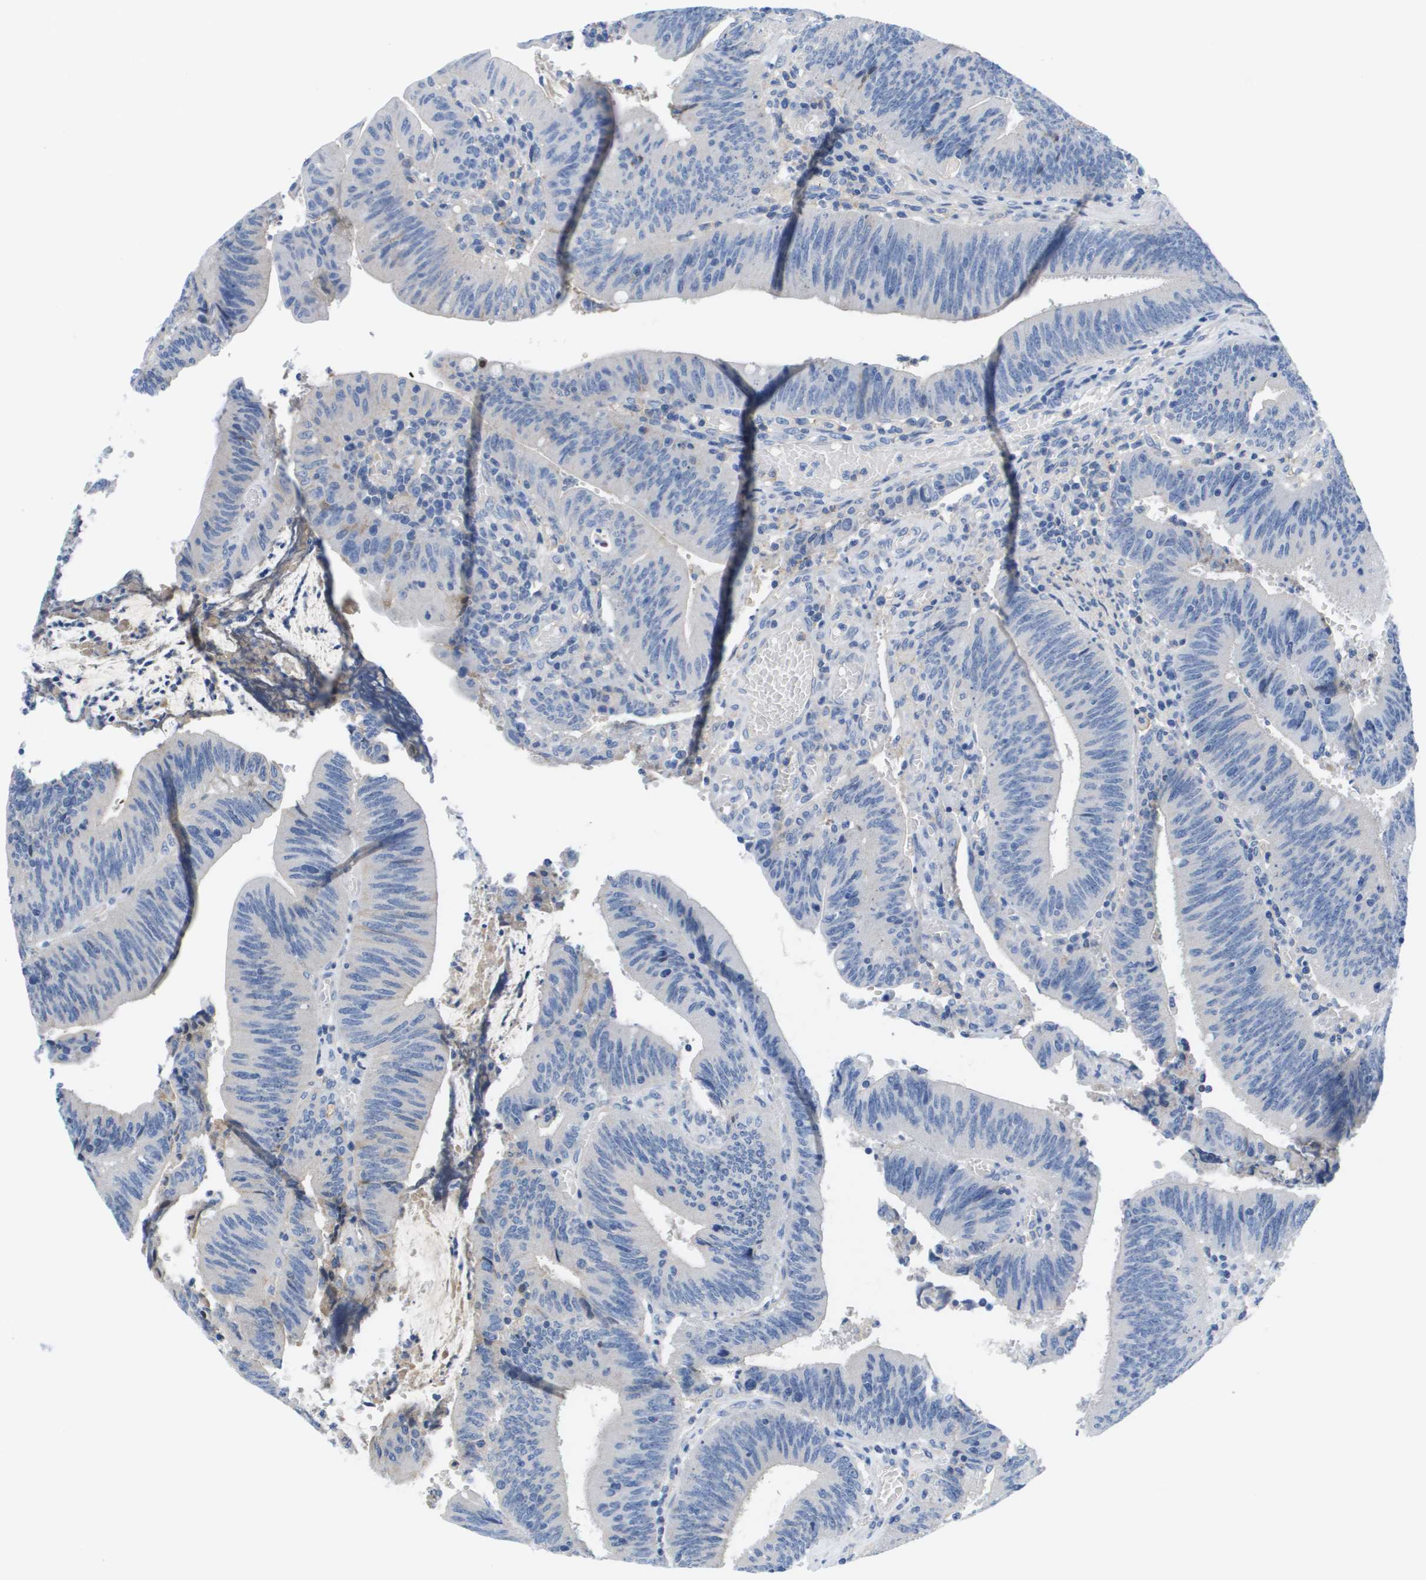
{"staining": {"intensity": "negative", "quantity": "none", "location": "none"}, "tissue": "colorectal cancer", "cell_type": "Tumor cells", "image_type": "cancer", "snomed": [{"axis": "morphology", "description": "Normal tissue, NOS"}, {"axis": "morphology", "description": "Adenocarcinoma, NOS"}, {"axis": "topography", "description": "Rectum"}], "caption": "A photomicrograph of human adenocarcinoma (colorectal) is negative for staining in tumor cells. The staining is performed using DAB brown chromogen with nuclei counter-stained in using hematoxylin.", "gene": "APOA1", "patient": {"sex": "female", "age": 66}}